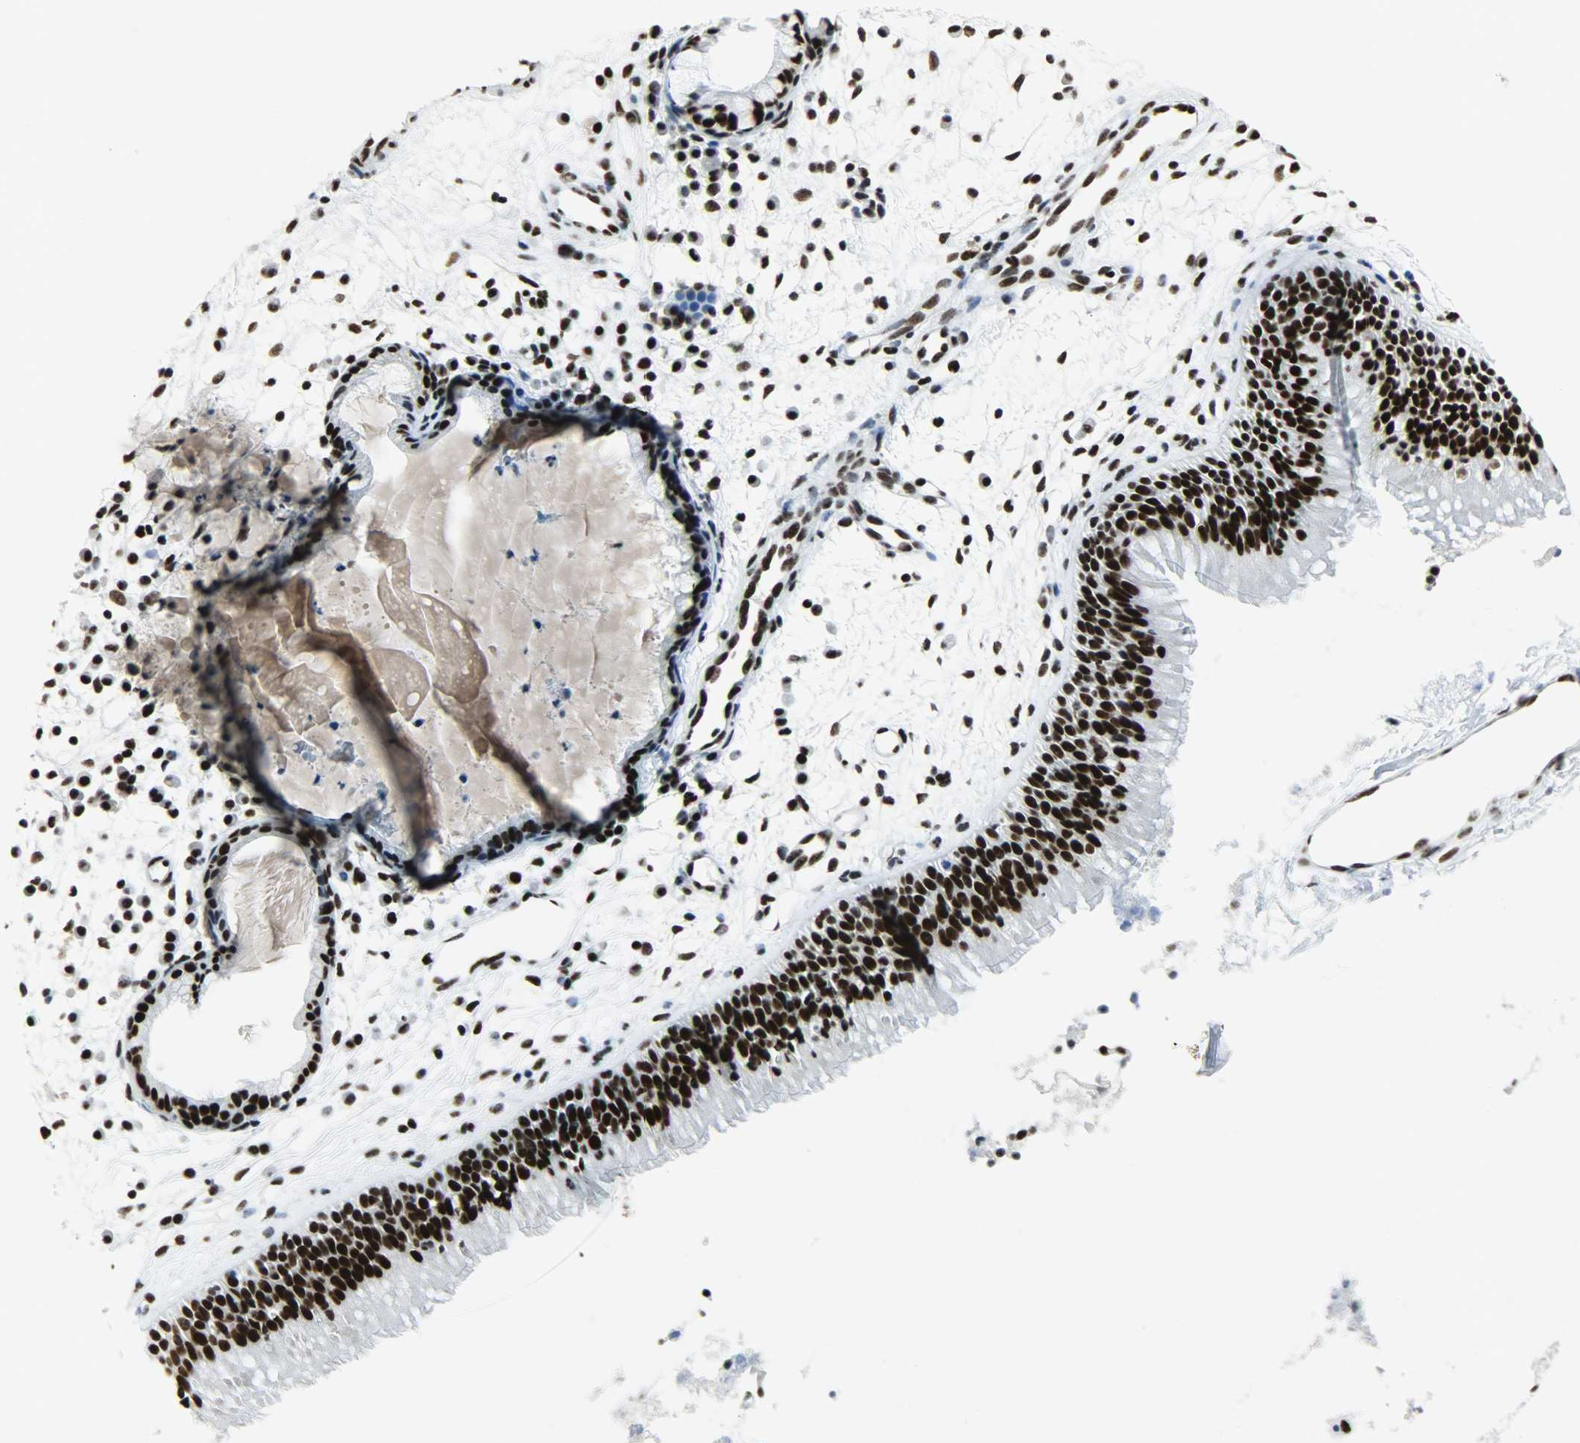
{"staining": {"intensity": "strong", "quantity": ">75%", "location": "nuclear"}, "tissue": "nasopharynx", "cell_type": "Respiratory epithelial cells", "image_type": "normal", "snomed": [{"axis": "morphology", "description": "Normal tissue, NOS"}, {"axis": "topography", "description": "Nasopharynx"}], "caption": "Immunohistochemistry (IHC) of unremarkable human nasopharynx displays high levels of strong nuclear expression in about >75% of respiratory epithelial cells. (IHC, brightfield microscopy, high magnification).", "gene": "SNRPA", "patient": {"sex": "male", "age": 21}}